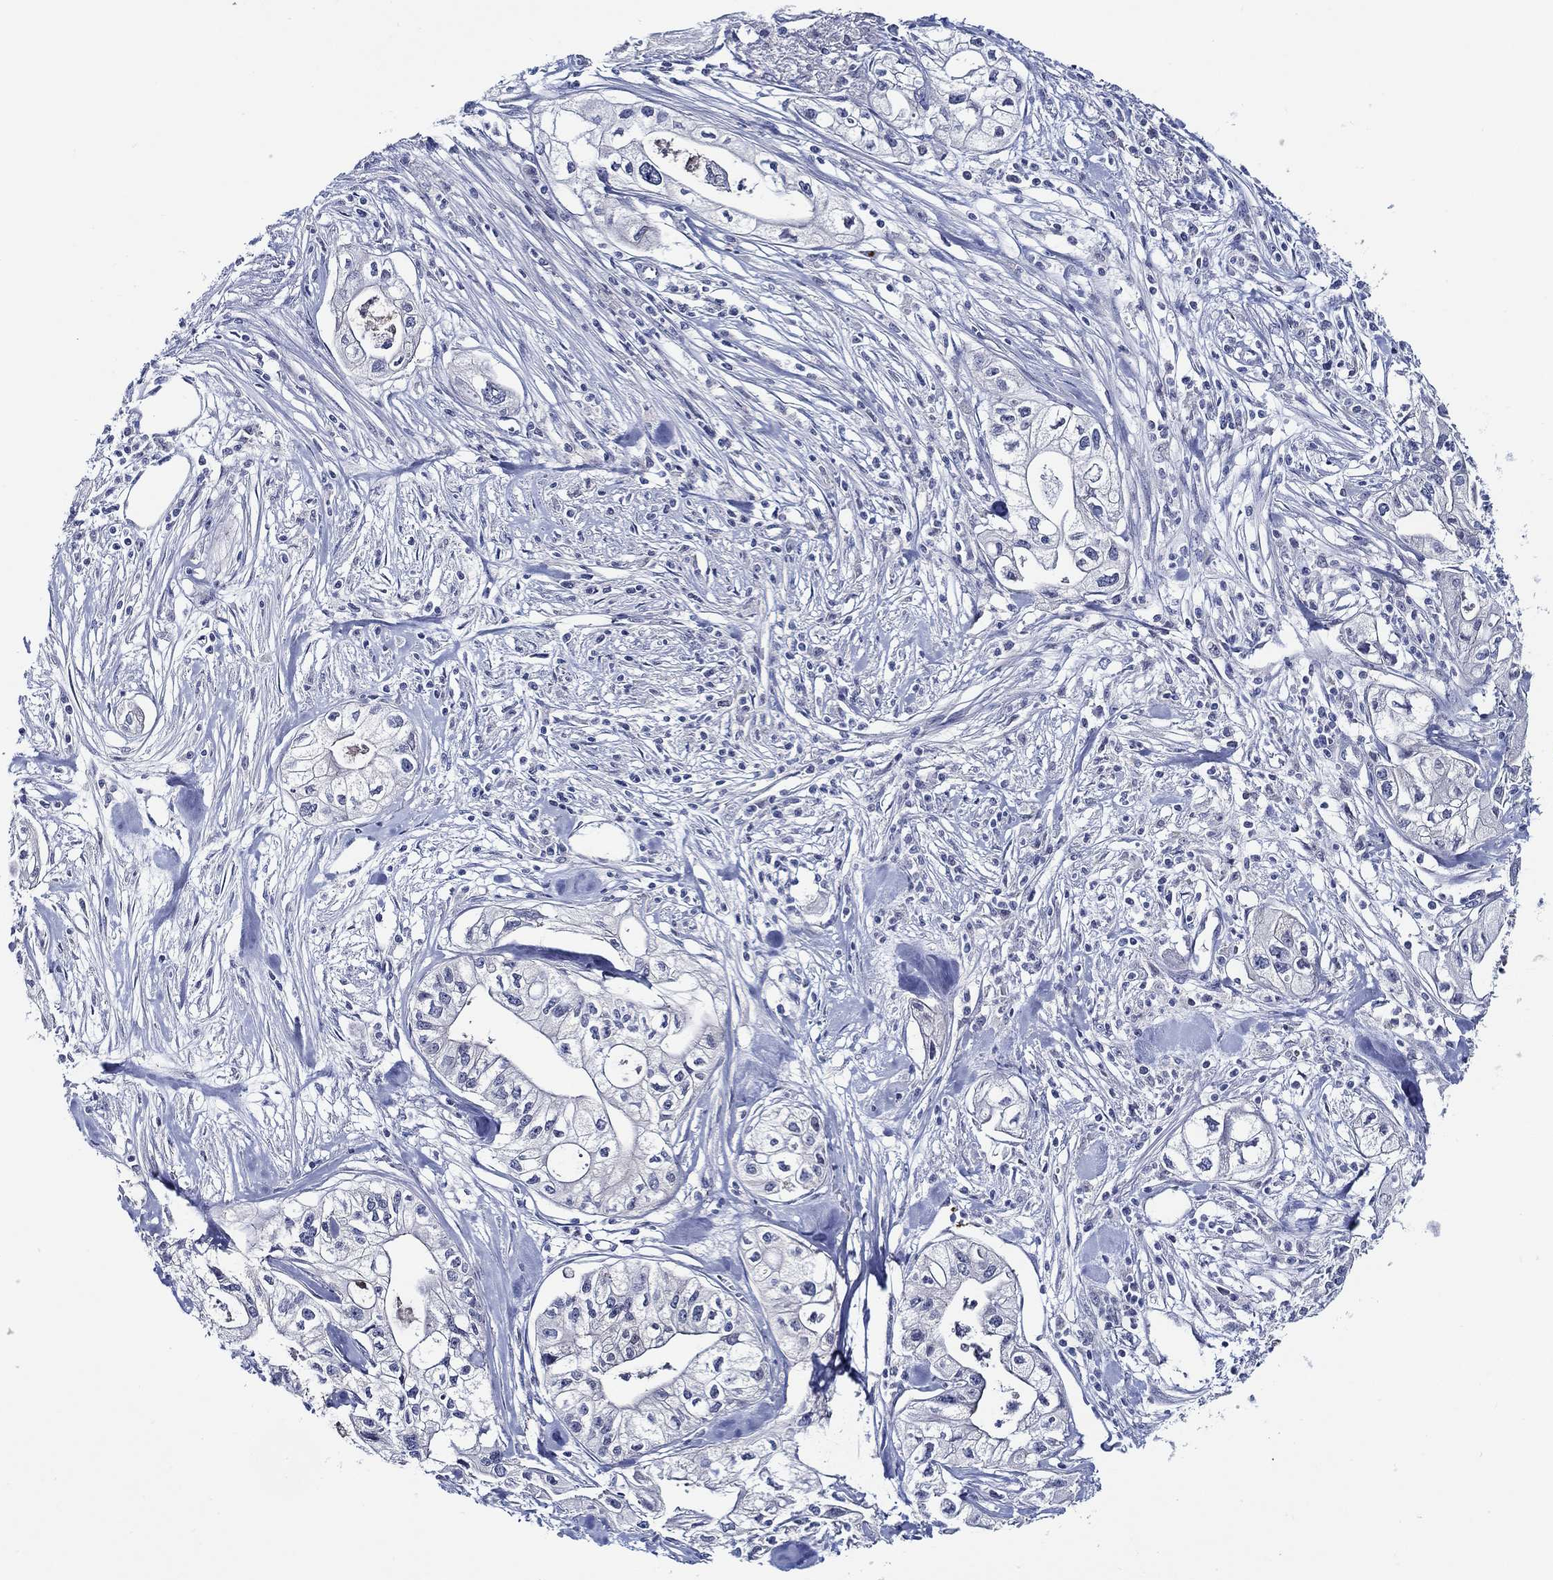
{"staining": {"intensity": "negative", "quantity": "none", "location": "none"}, "tissue": "pancreatic cancer", "cell_type": "Tumor cells", "image_type": "cancer", "snomed": [{"axis": "morphology", "description": "Adenocarcinoma, NOS"}, {"axis": "topography", "description": "Pancreas"}], "caption": "Immunohistochemical staining of human adenocarcinoma (pancreatic) displays no significant positivity in tumor cells.", "gene": "ALOX12", "patient": {"sex": "male", "age": 70}}